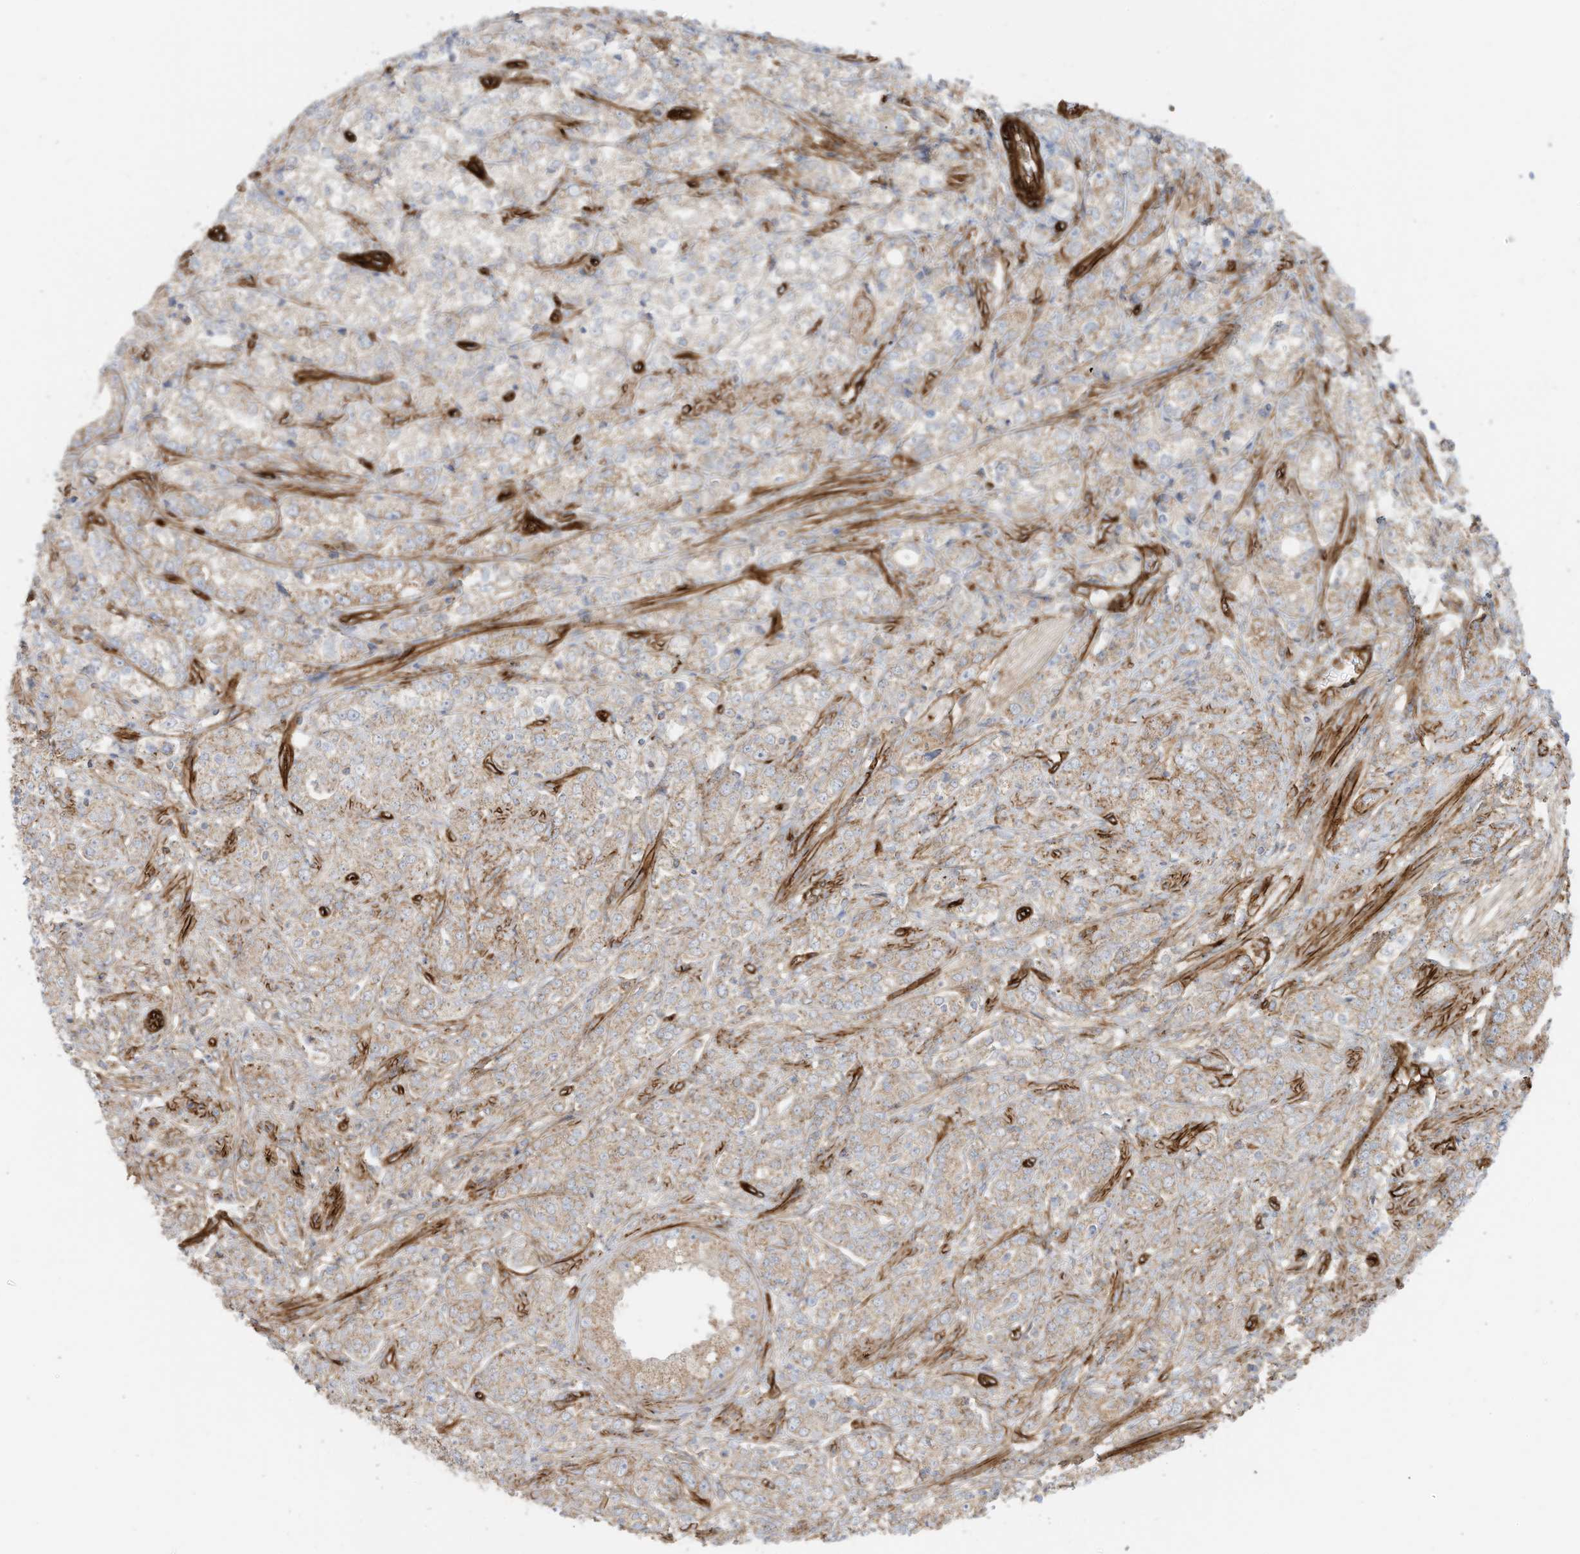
{"staining": {"intensity": "weak", "quantity": ">75%", "location": "cytoplasmic/membranous"}, "tissue": "prostate cancer", "cell_type": "Tumor cells", "image_type": "cancer", "snomed": [{"axis": "morphology", "description": "Adenocarcinoma, High grade"}, {"axis": "topography", "description": "Prostate"}], "caption": "This micrograph shows immunohistochemistry (IHC) staining of prostate cancer, with low weak cytoplasmic/membranous positivity in about >75% of tumor cells.", "gene": "ABCB7", "patient": {"sex": "male", "age": 69}}